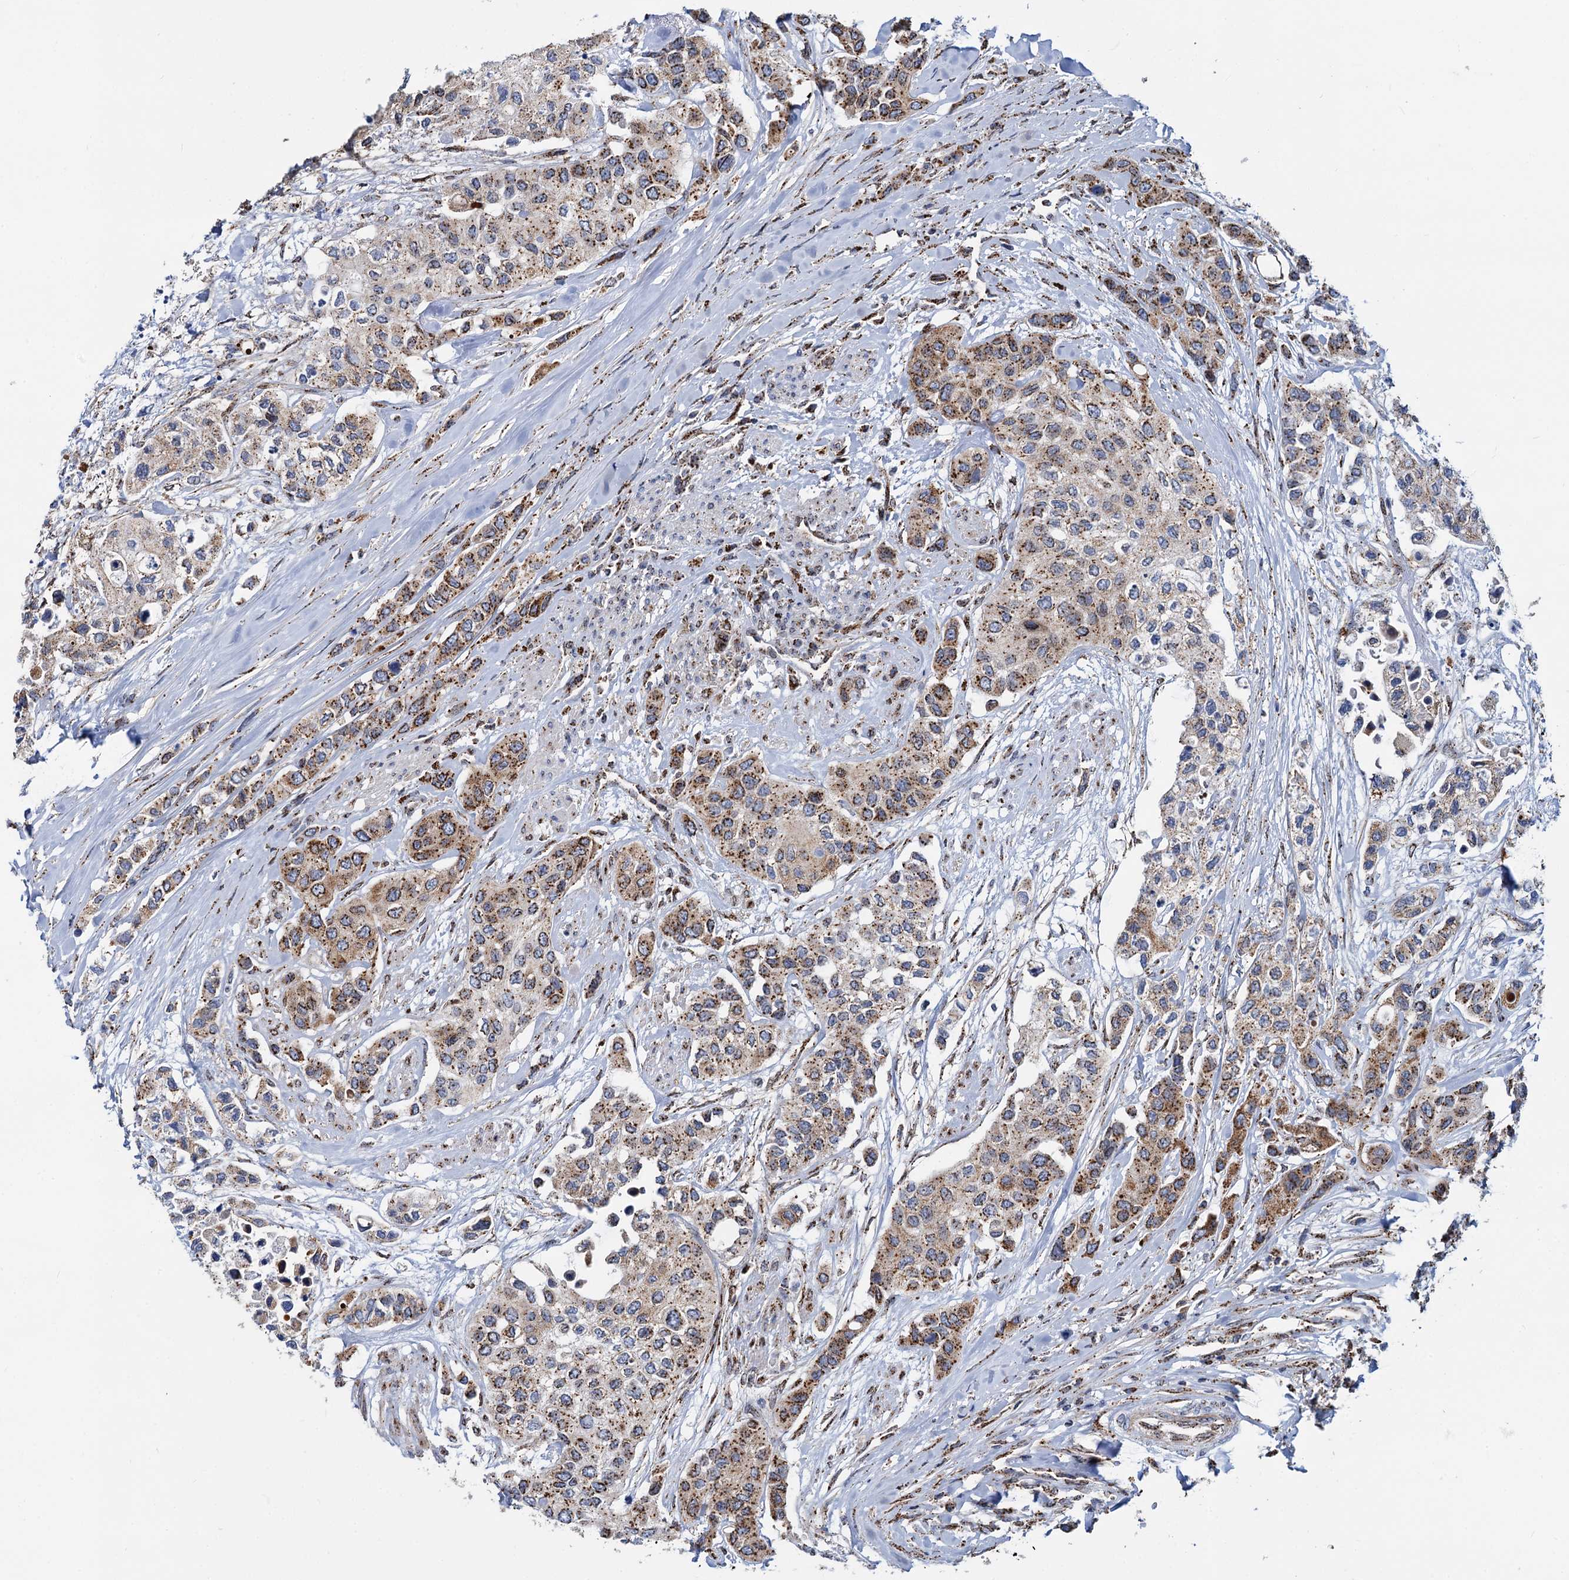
{"staining": {"intensity": "moderate", "quantity": ">75%", "location": "cytoplasmic/membranous"}, "tissue": "urothelial cancer", "cell_type": "Tumor cells", "image_type": "cancer", "snomed": [{"axis": "morphology", "description": "Normal tissue, NOS"}, {"axis": "morphology", "description": "Urothelial carcinoma, High grade"}, {"axis": "topography", "description": "Vascular tissue"}, {"axis": "topography", "description": "Urinary bladder"}], "caption": "Urothelial carcinoma (high-grade) stained for a protein reveals moderate cytoplasmic/membranous positivity in tumor cells. The staining is performed using DAB brown chromogen to label protein expression. The nuclei are counter-stained blue using hematoxylin.", "gene": "SUPT20H", "patient": {"sex": "female", "age": 56}}